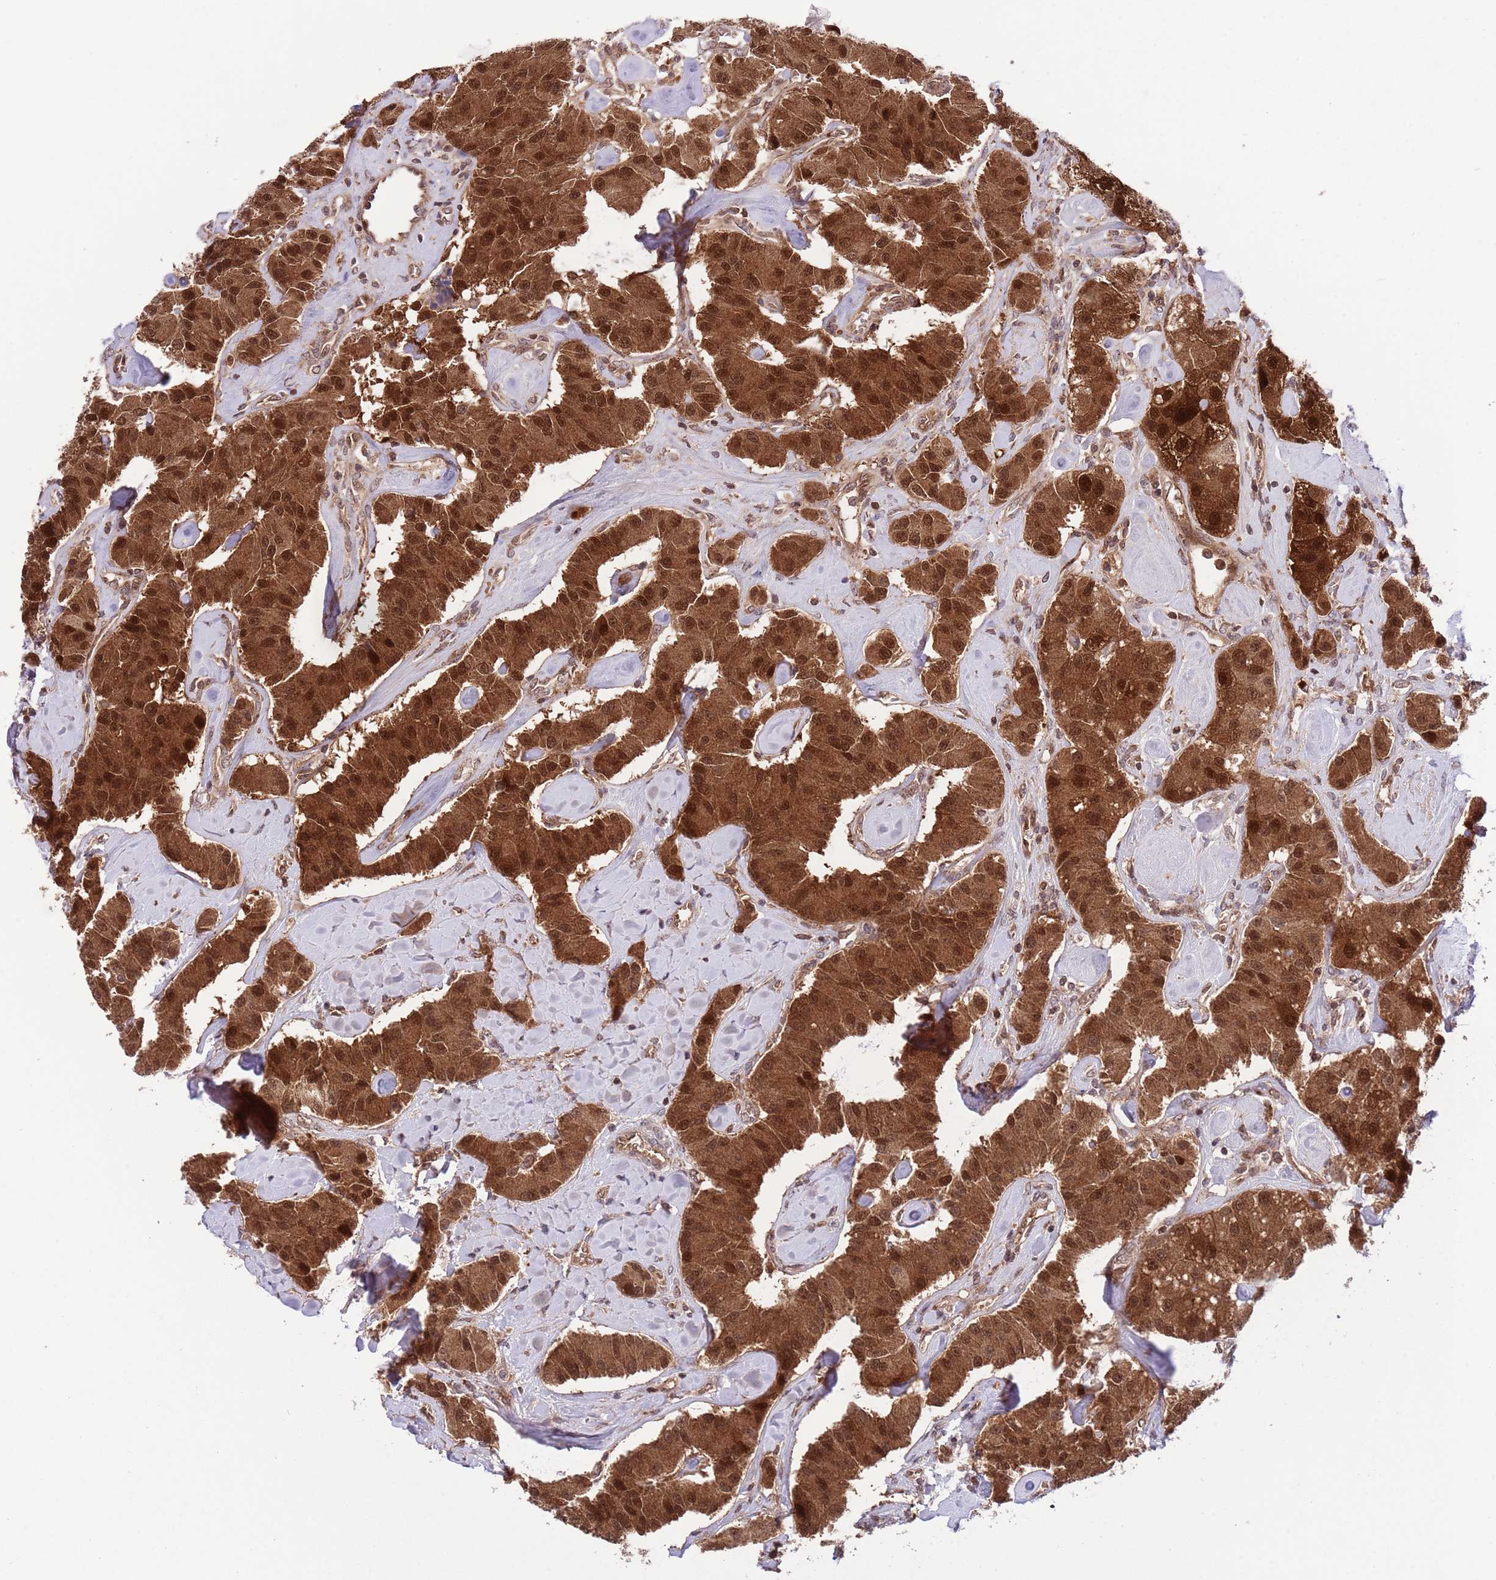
{"staining": {"intensity": "strong", "quantity": ">75%", "location": "cytoplasmic/membranous,nuclear"}, "tissue": "carcinoid", "cell_type": "Tumor cells", "image_type": "cancer", "snomed": [{"axis": "morphology", "description": "Carcinoid, malignant, NOS"}, {"axis": "topography", "description": "Pancreas"}], "caption": "Immunohistochemistry (IHC) staining of malignant carcinoid, which exhibits high levels of strong cytoplasmic/membranous and nuclear staining in approximately >75% of tumor cells indicating strong cytoplasmic/membranous and nuclear protein staining. The staining was performed using DAB (brown) for protein detection and nuclei were counterstained in hematoxylin (blue).", "gene": "HDHD2", "patient": {"sex": "male", "age": 41}}